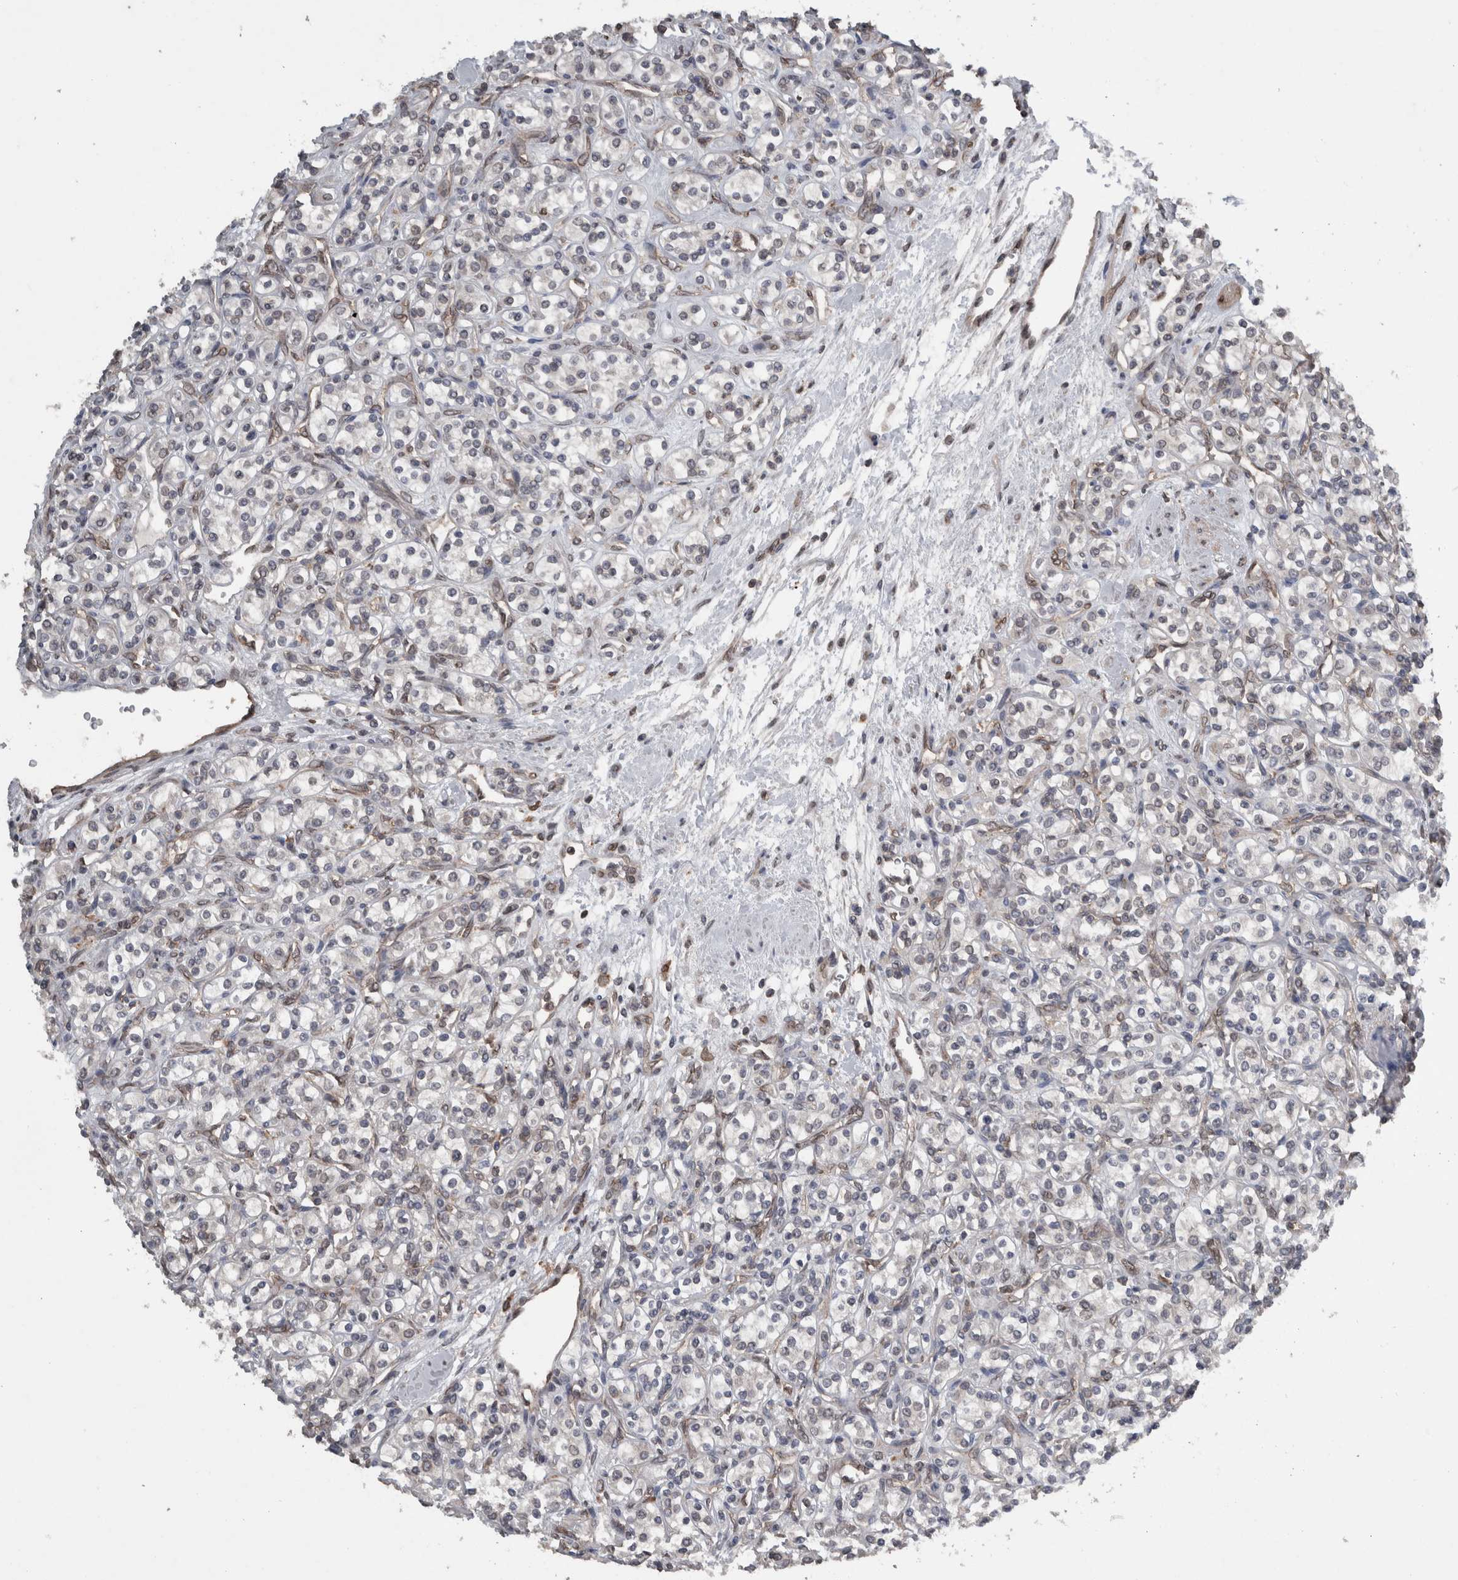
{"staining": {"intensity": "weak", "quantity": "<25%", "location": "nuclear"}, "tissue": "renal cancer", "cell_type": "Tumor cells", "image_type": "cancer", "snomed": [{"axis": "morphology", "description": "Adenocarcinoma, NOS"}, {"axis": "topography", "description": "Kidney"}], "caption": "Tumor cells show no significant expression in renal adenocarcinoma.", "gene": "RANBP2", "patient": {"sex": "male", "age": 77}}